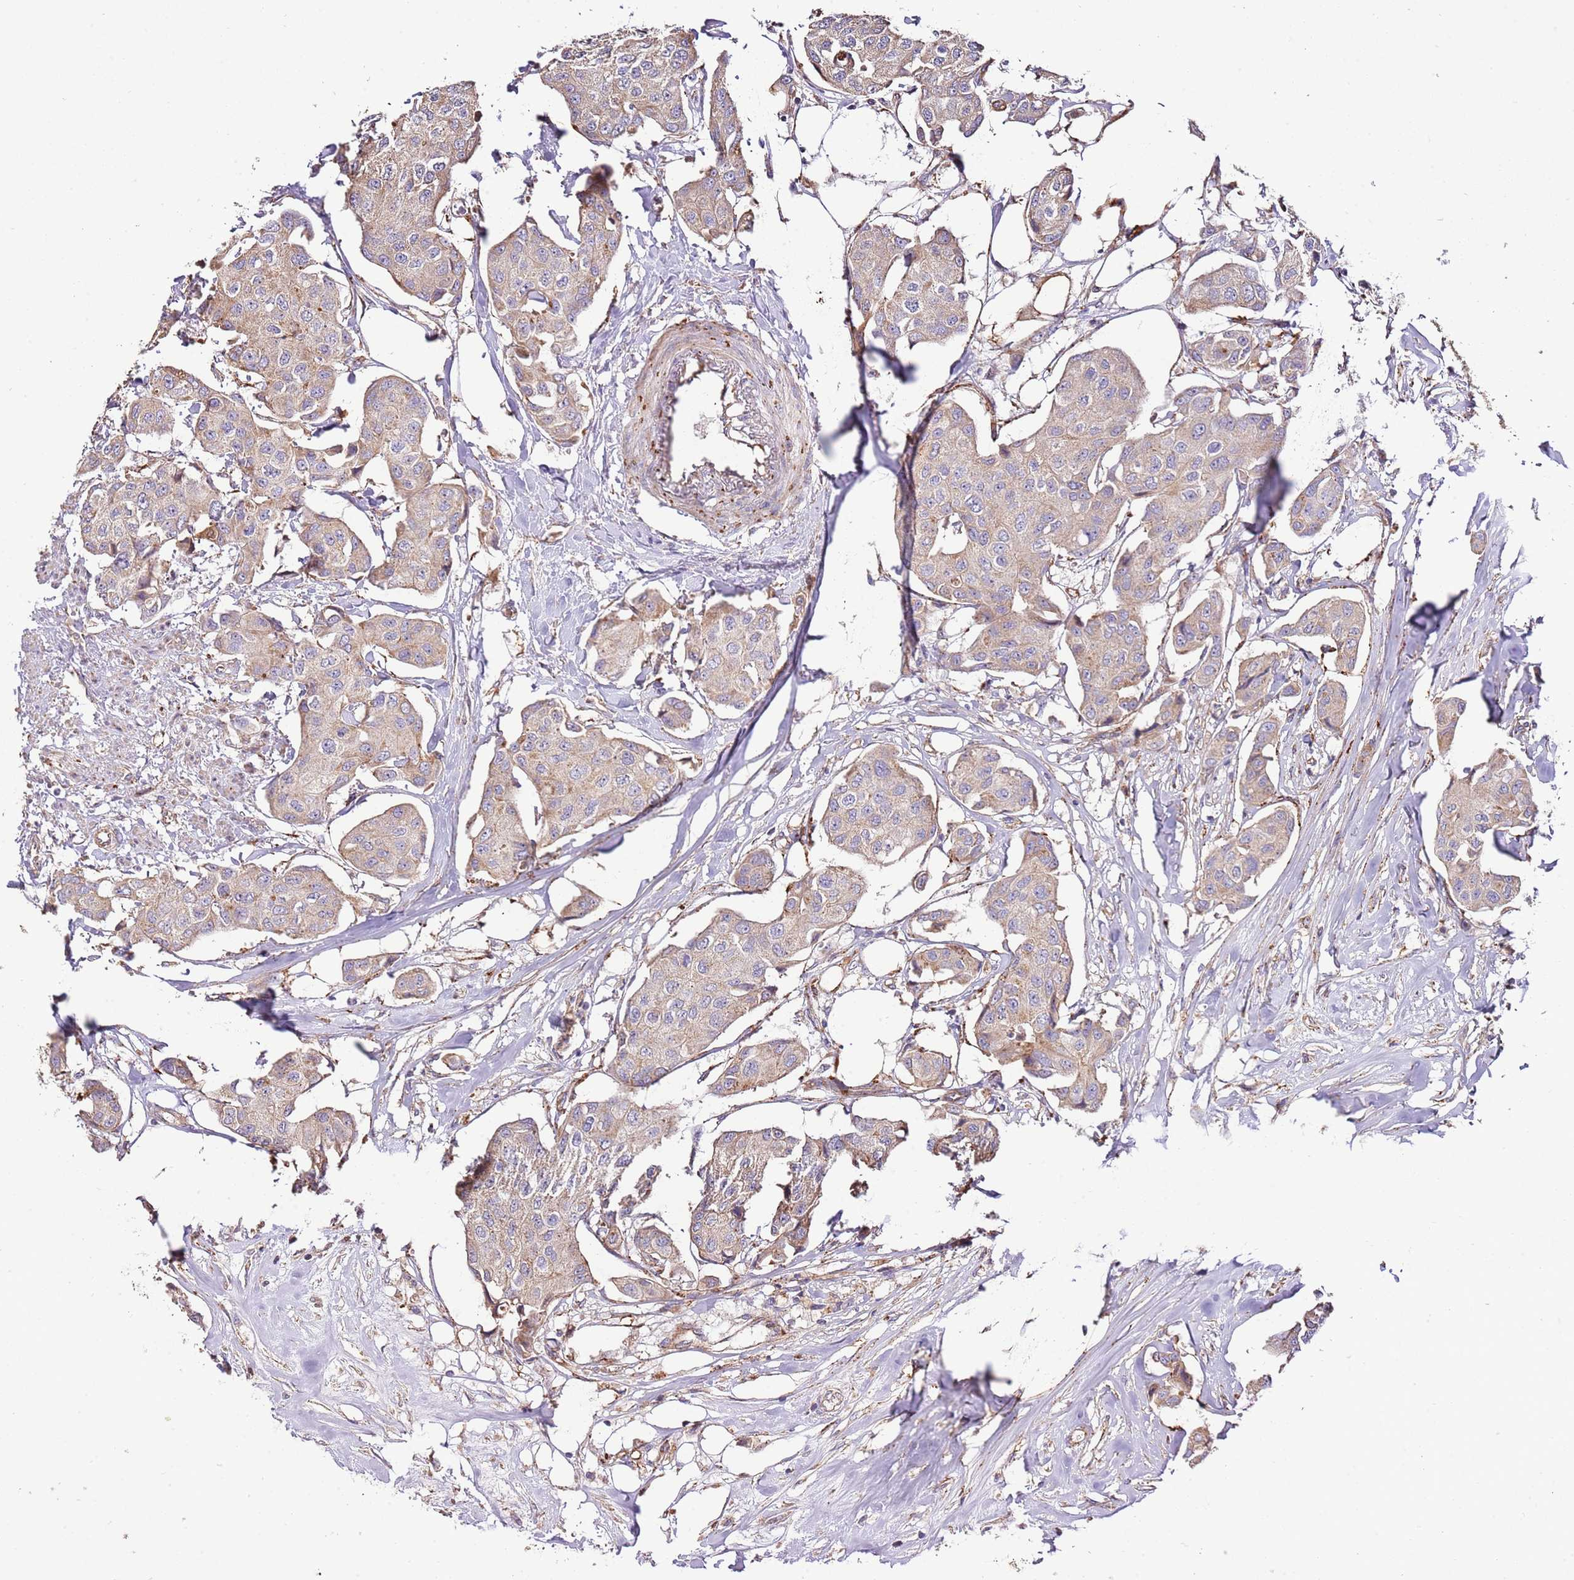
{"staining": {"intensity": "weak", "quantity": ">75%", "location": "cytoplasmic/membranous"}, "tissue": "breast cancer", "cell_type": "Tumor cells", "image_type": "cancer", "snomed": [{"axis": "morphology", "description": "Duct carcinoma"}, {"axis": "topography", "description": "Breast"}, {"axis": "topography", "description": "Lymph node"}], "caption": "Breast cancer stained with immunohistochemistry (IHC) exhibits weak cytoplasmic/membranous expression in about >75% of tumor cells. The staining was performed using DAB to visualize the protein expression in brown, while the nuclei were stained in blue with hematoxylin (Magnification: 20x).", "gene": "DOCK6", "patient": {"sex": "female", "age": 80}}